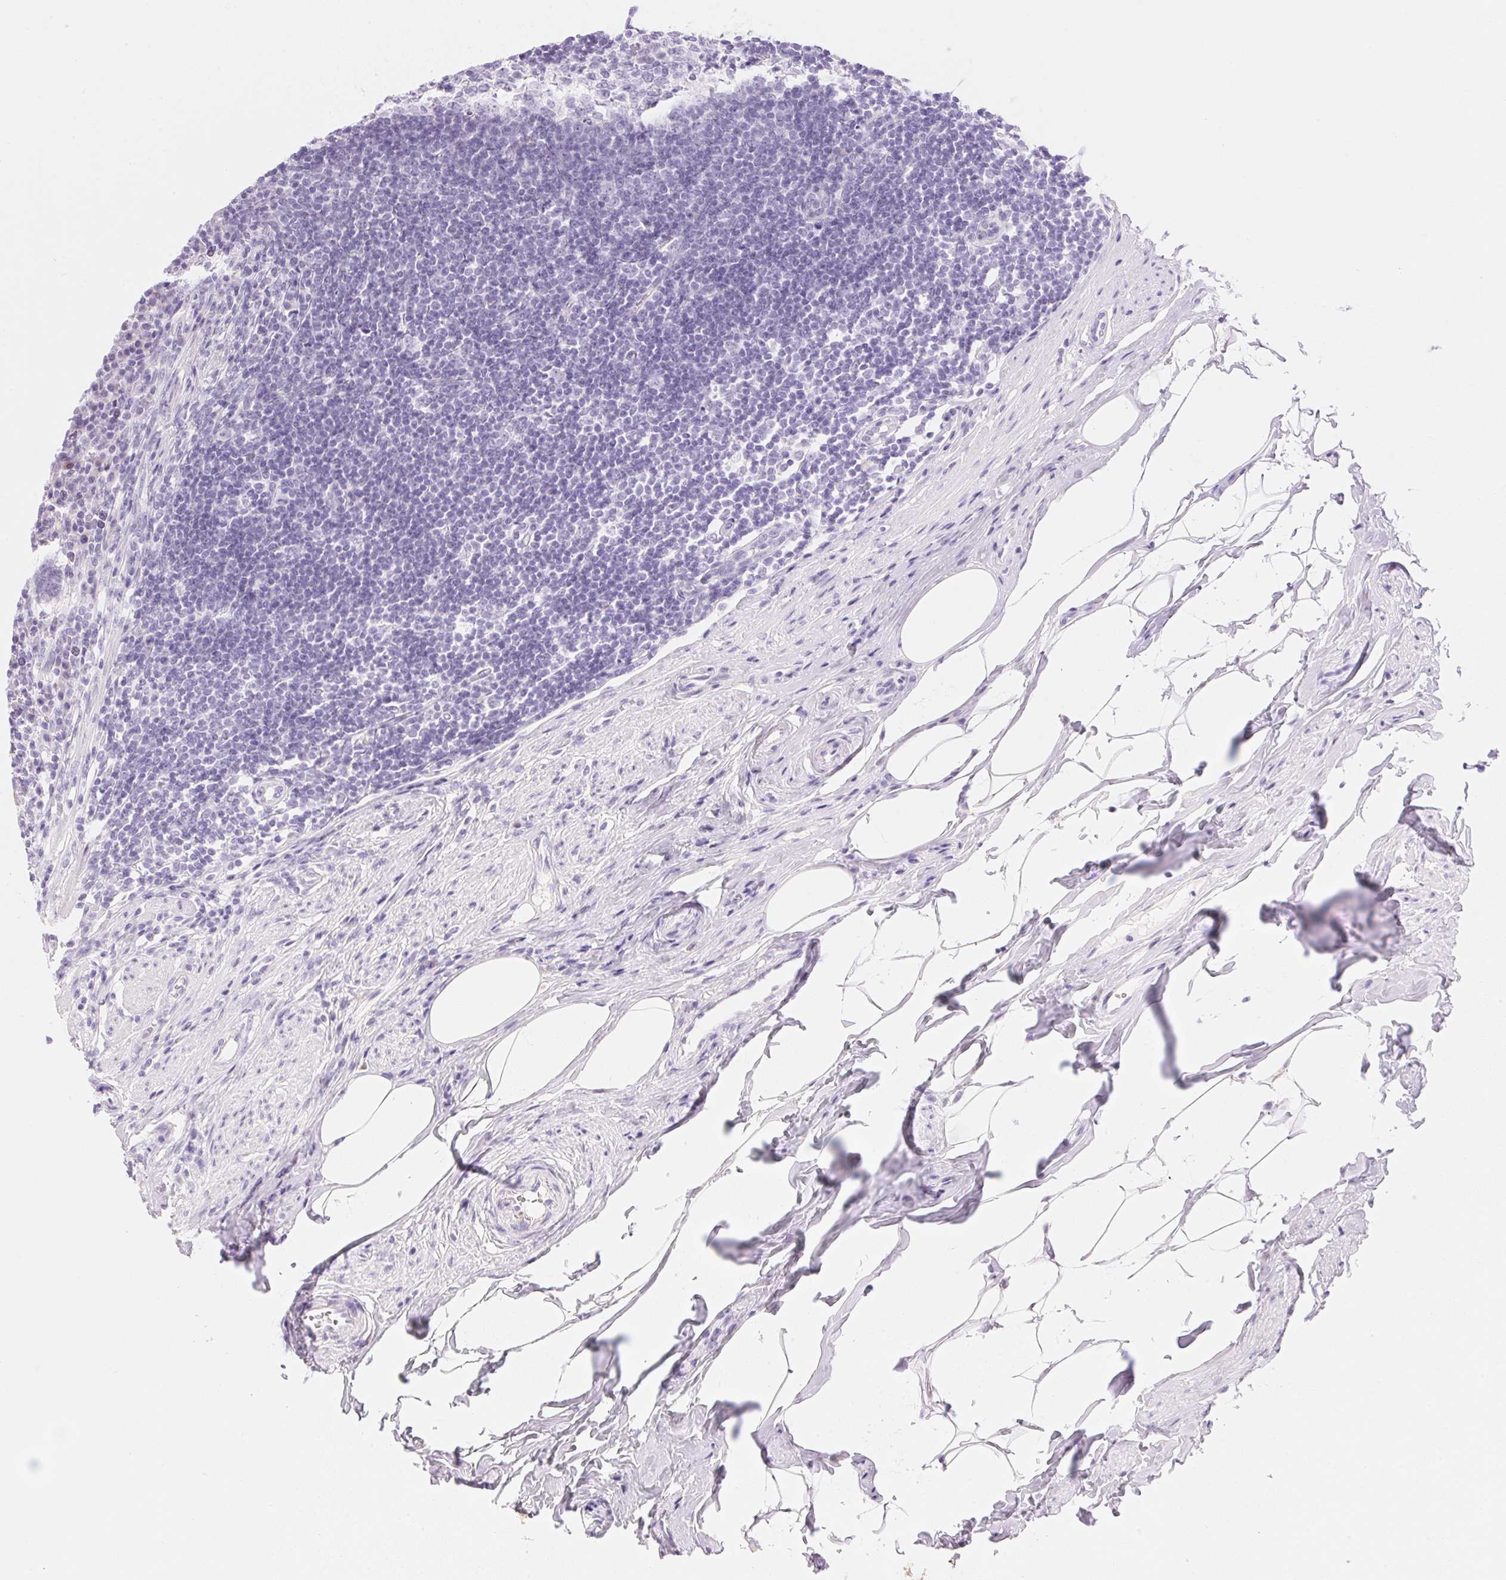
{"staining": {"intensity": "weak", "quantity": "<25%", "location": "cytoplasmic/membranous"}, "tissue": "appendix", "cell_type": "Glandular cells", "image_type": "normal", "snomed": [{"axis": "morphology", "description": "Normal tissue, NOS"}, {"axis": "topography", "description": "Appendix"}], "caption": "Immunohistochemical staining of unremarkable human appendix reveals no significant staining in glandular cells.", "gene": "TEKT1", "patient": {"sex": "female", "age": 56}}